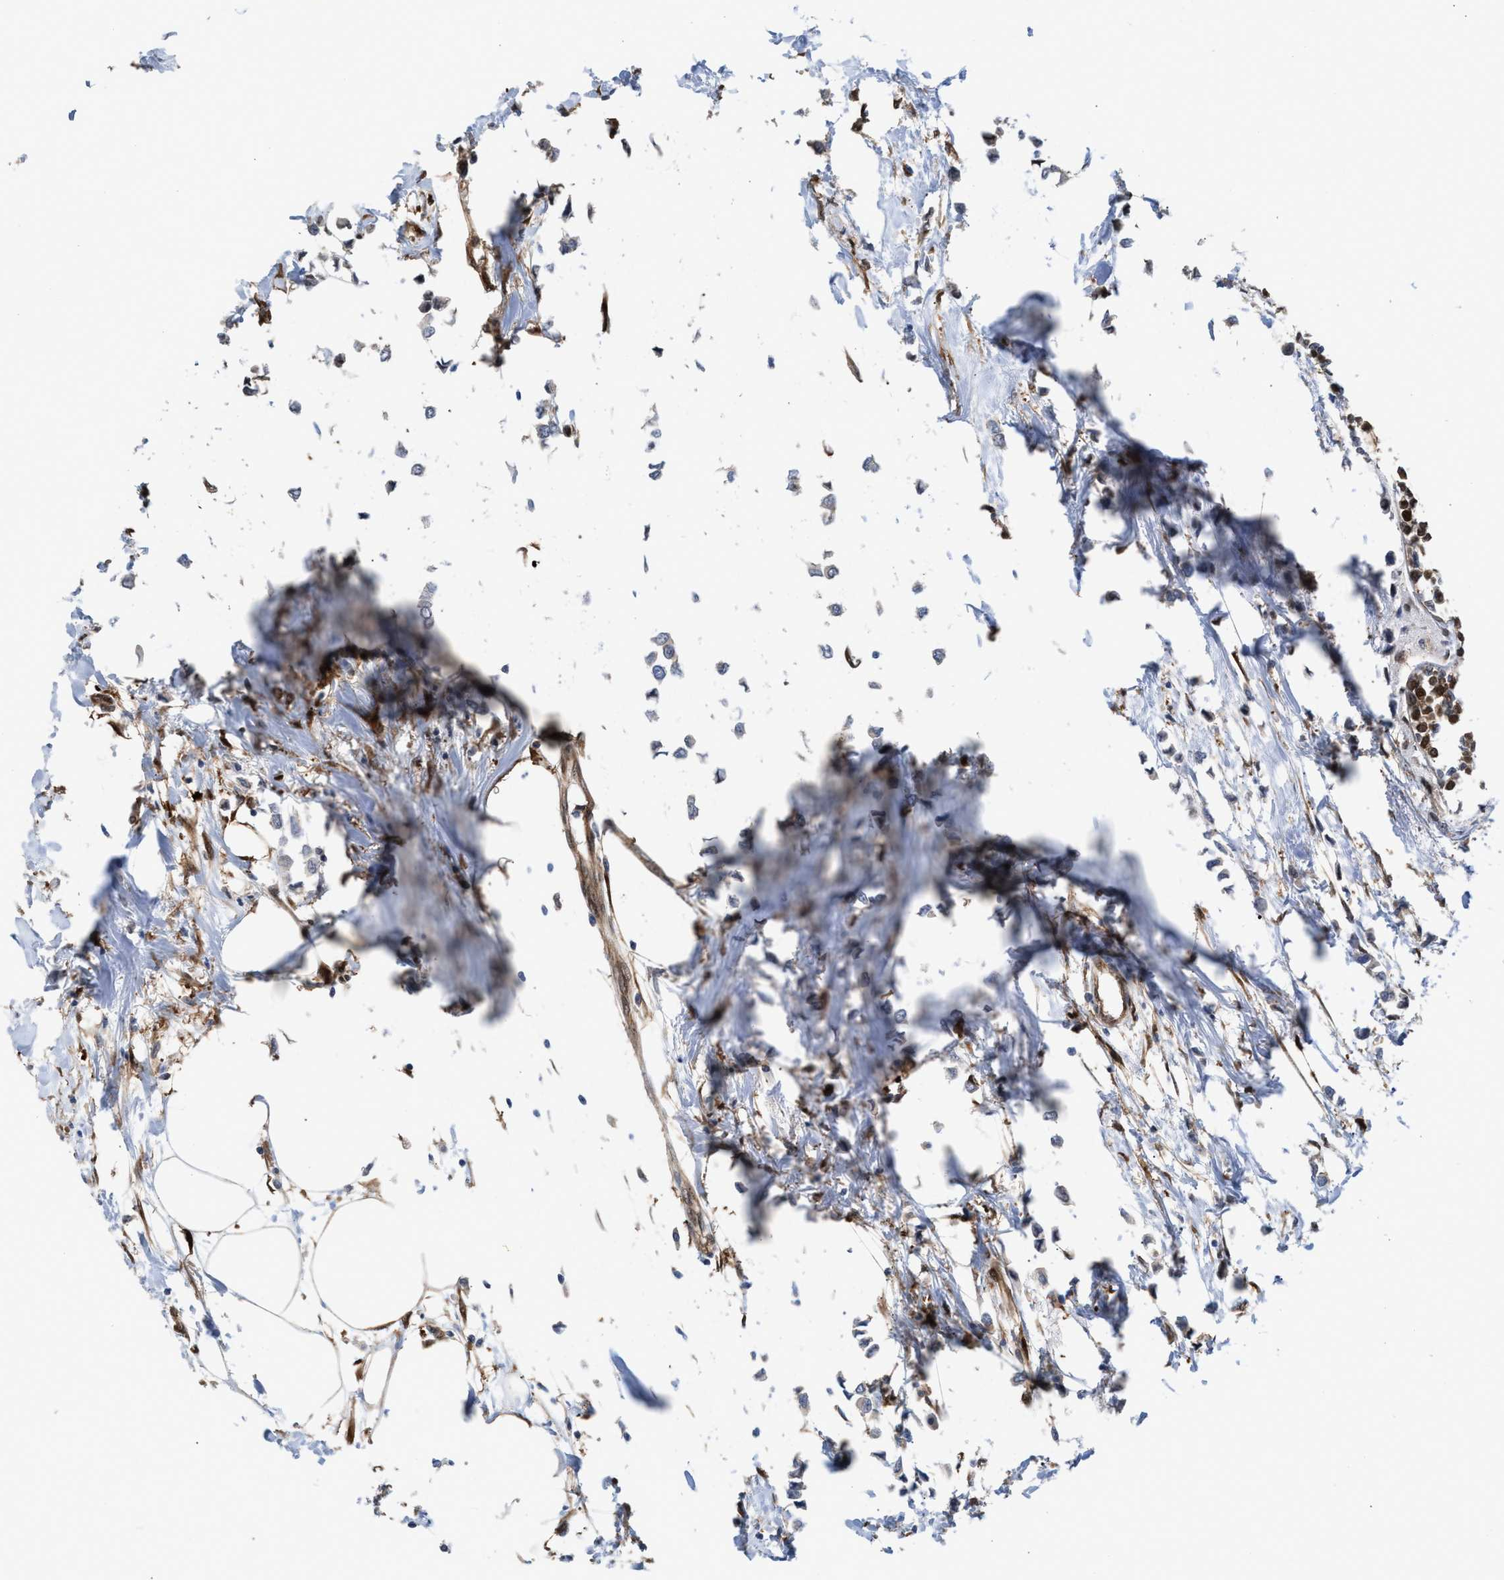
{"staining": {"intensity": "negative", "quantity": "none", "location": "none"}, "tissue": "breast cancer", "cell_type": "Tumor cells", "image_type": "cancer", "snomed": [{"axis": "morphology", "description": "Lobular carcinoma"}, {"axis": "topography", "description": "Breast"}], "caption": "IHC histopathology image of breast lobular carcinoma stained for a protein (brown), which reveals no expression in tumor cells.", "gene": "TP53I3", "patient": {"sex": "female", "age": 51}}